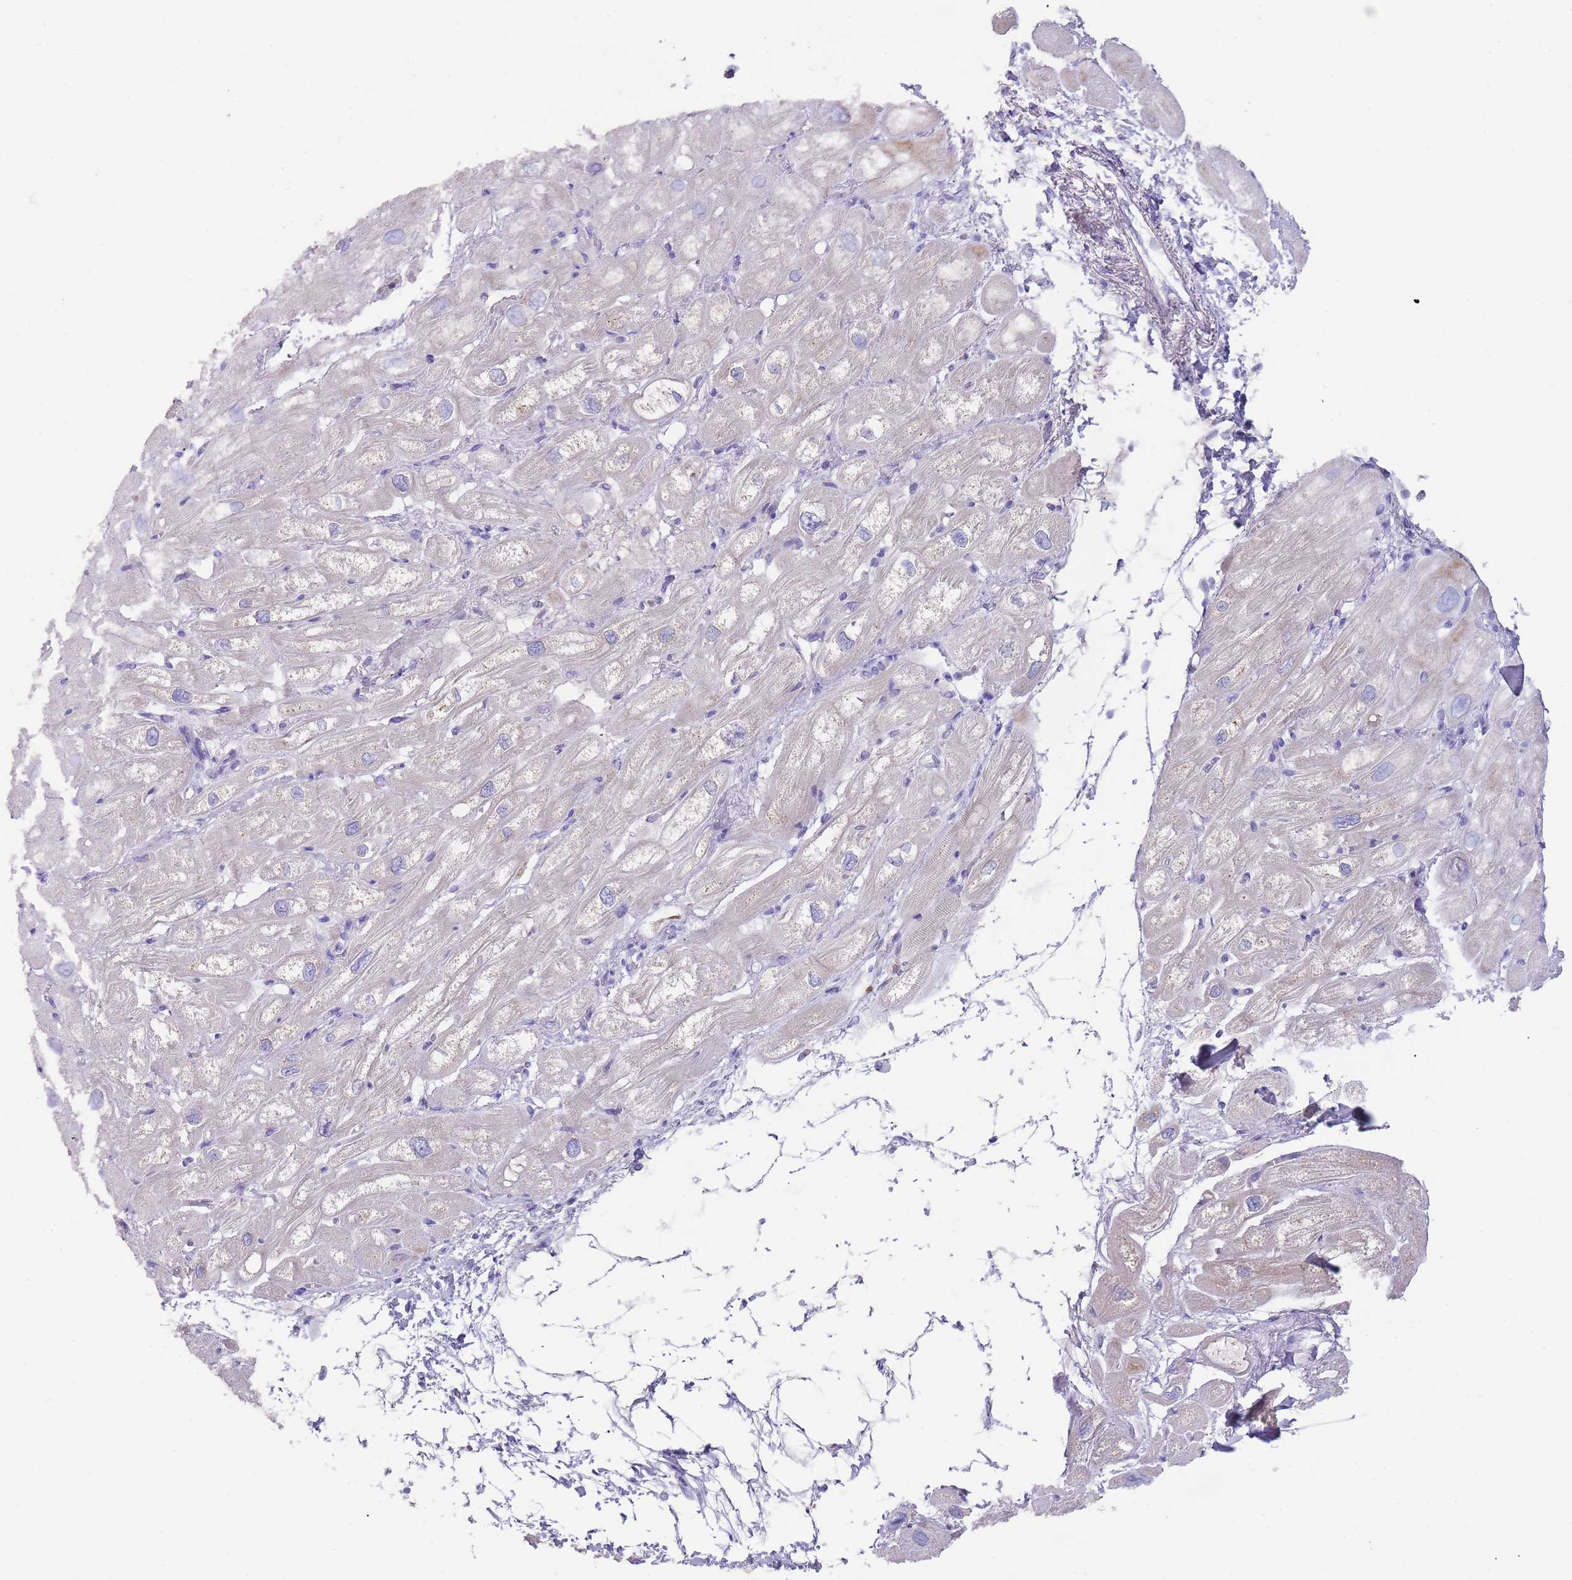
{"staining": {"intensity": "negative", "quantity": "none", "location": "none"}, "tissue": "heart muscle", "cell_type": "Cardiomyocytes", "image_type": "normal", "snomed": [{"axis": "morphology", "description": "Normal tissue, NOS"}, {"axis": "topography", "description": "Heart"}], "caption": "Protein analysis of benign heart muscle demonstrates no significant staining in cardiomyocytes. (Brightfield microscopy of DAB immunohistochemistry (IHC) at high magnification).", "gene": "TMEM251", "patient": {"sex": "male", "age": 50}}